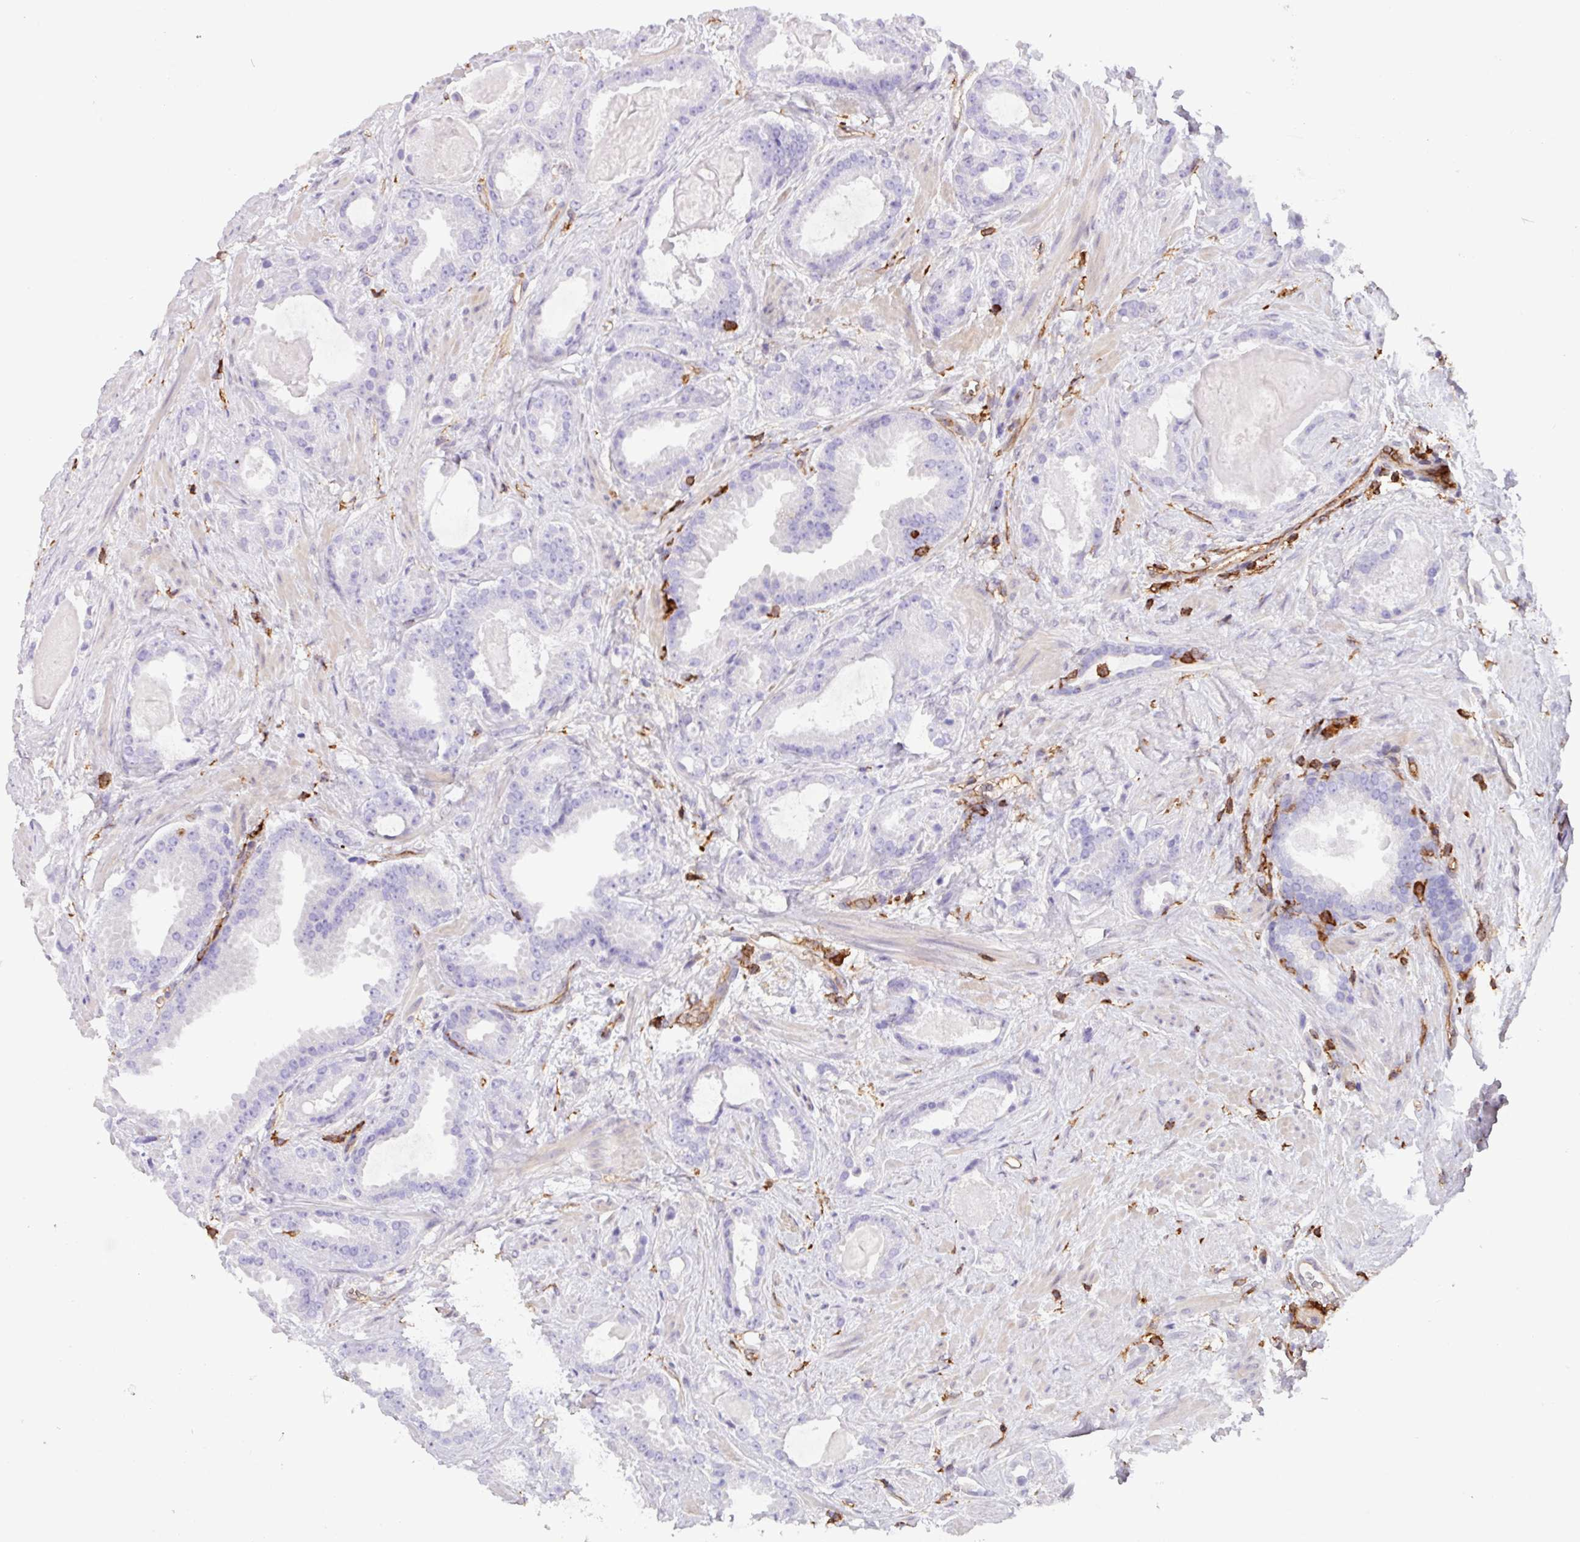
{"staining": {"intensity": "negative", "quantity": "none", "location": "none"}, "tissue": "prostate cancer", "cell_type": "Tumor cells", "image_type": "cancer", "snomed": [{"axis": "morphology", "description": "Adenocarcinoma, Low grade"}, {"axis": "topography", "description": "Prostate"}], "caption": "Immunohistochemical staining of prostate adenocarcinoma (low-grade) demonstrates no significant staining in tumor cells.", "gene": "PPP1R18", "patient": {"sex": "male", "age": 62}}